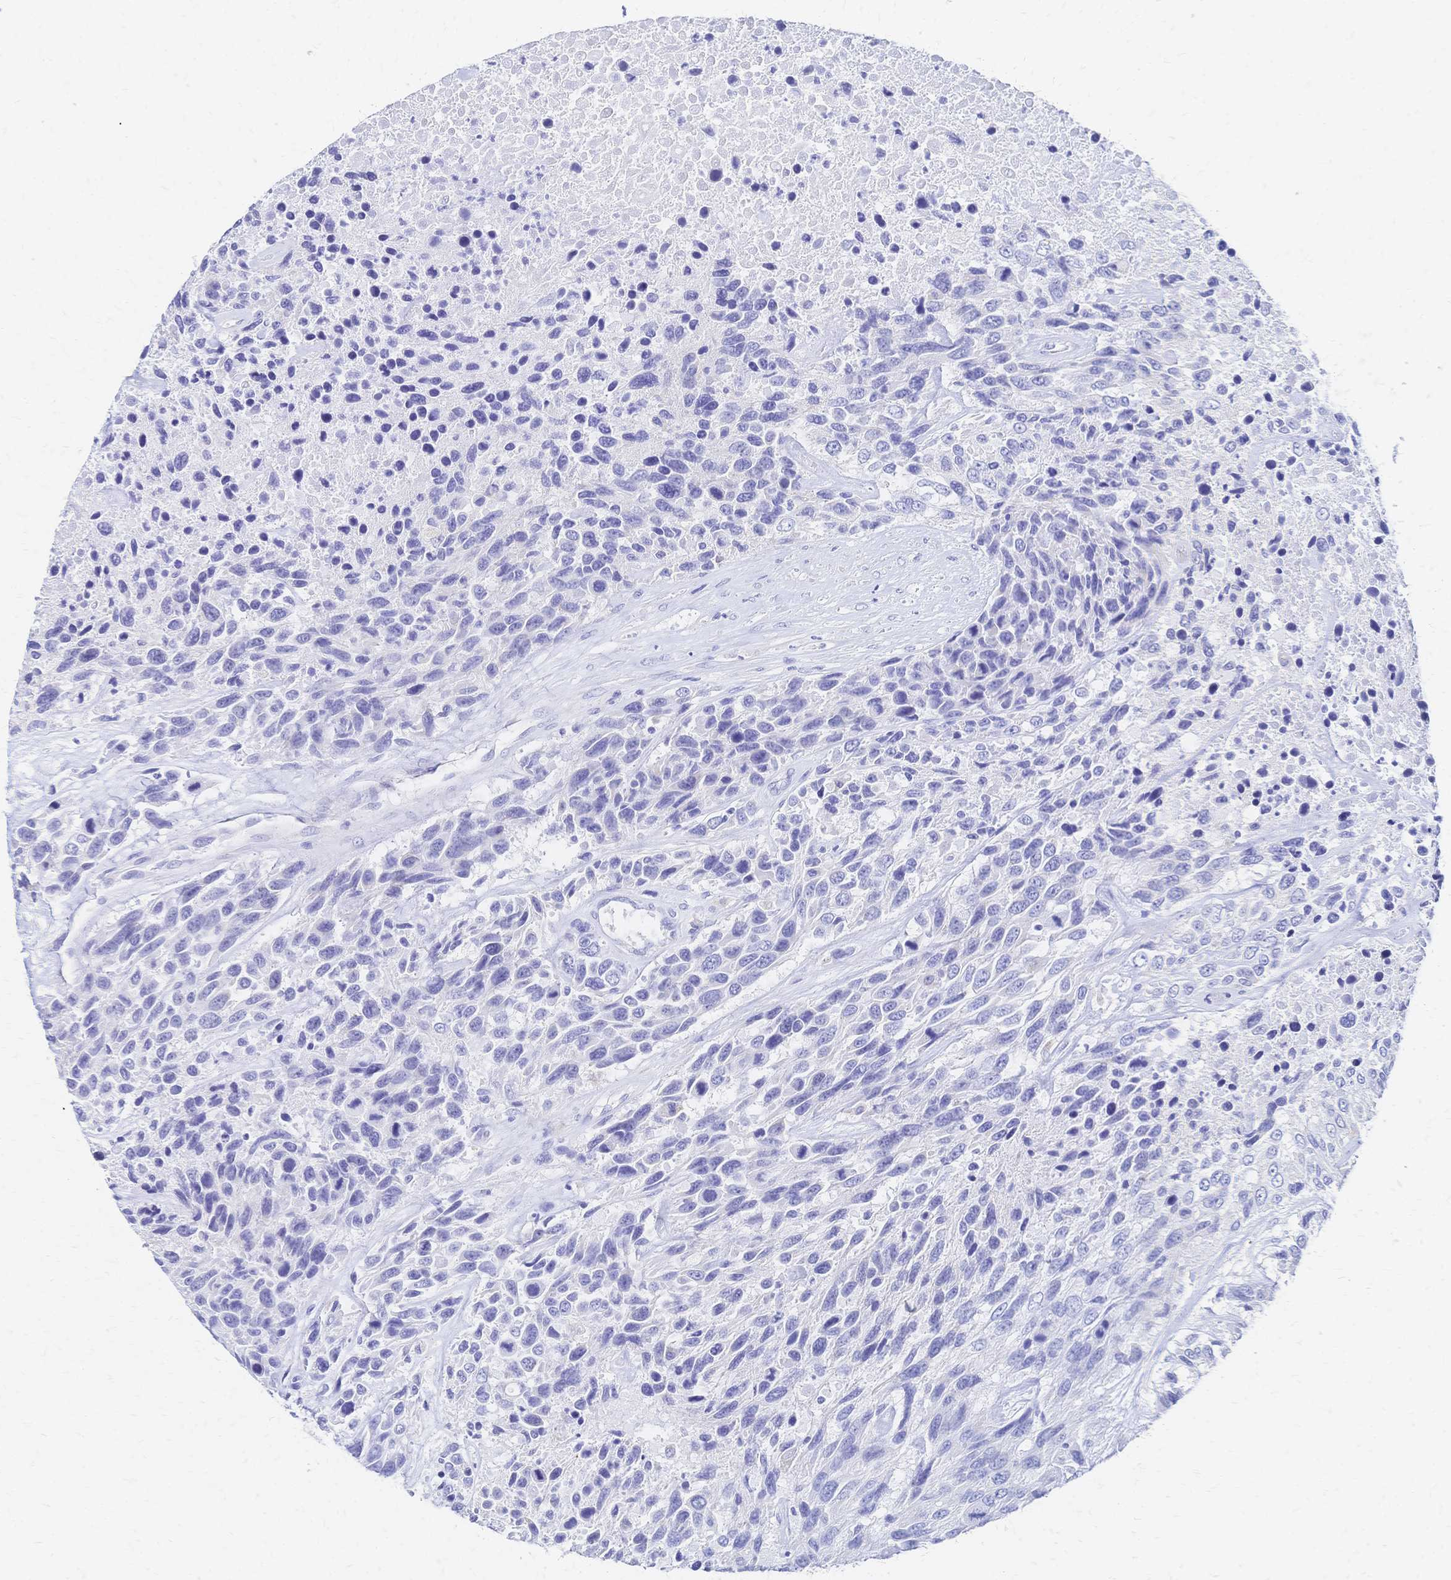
{"staining": {"intensity": "negative", "quantity": "none", "location": "none"}, "tissue": "urothelial cancer", "cell_type": "Tumor cells", "image_type": "cancer", "snomed": [{"axis": "morphology", "description": "Urothelial carcinoma, High grade"}, {"axis": "topography", "description": "Urinary bladder"}], "caption": "Immunohistochemistry (IHC) photomicrograph of urothelial carcinoma (high-grade) stained for a protein (brown), which demonstrates no staining in tumor cells. (DAB (3,3'-diaminobenzidine) immunohistochemistry (IHC) with hematoxylin counter stain).", "gene": "SLC5A1", "patient": {"sex": "female", "age": 70}}